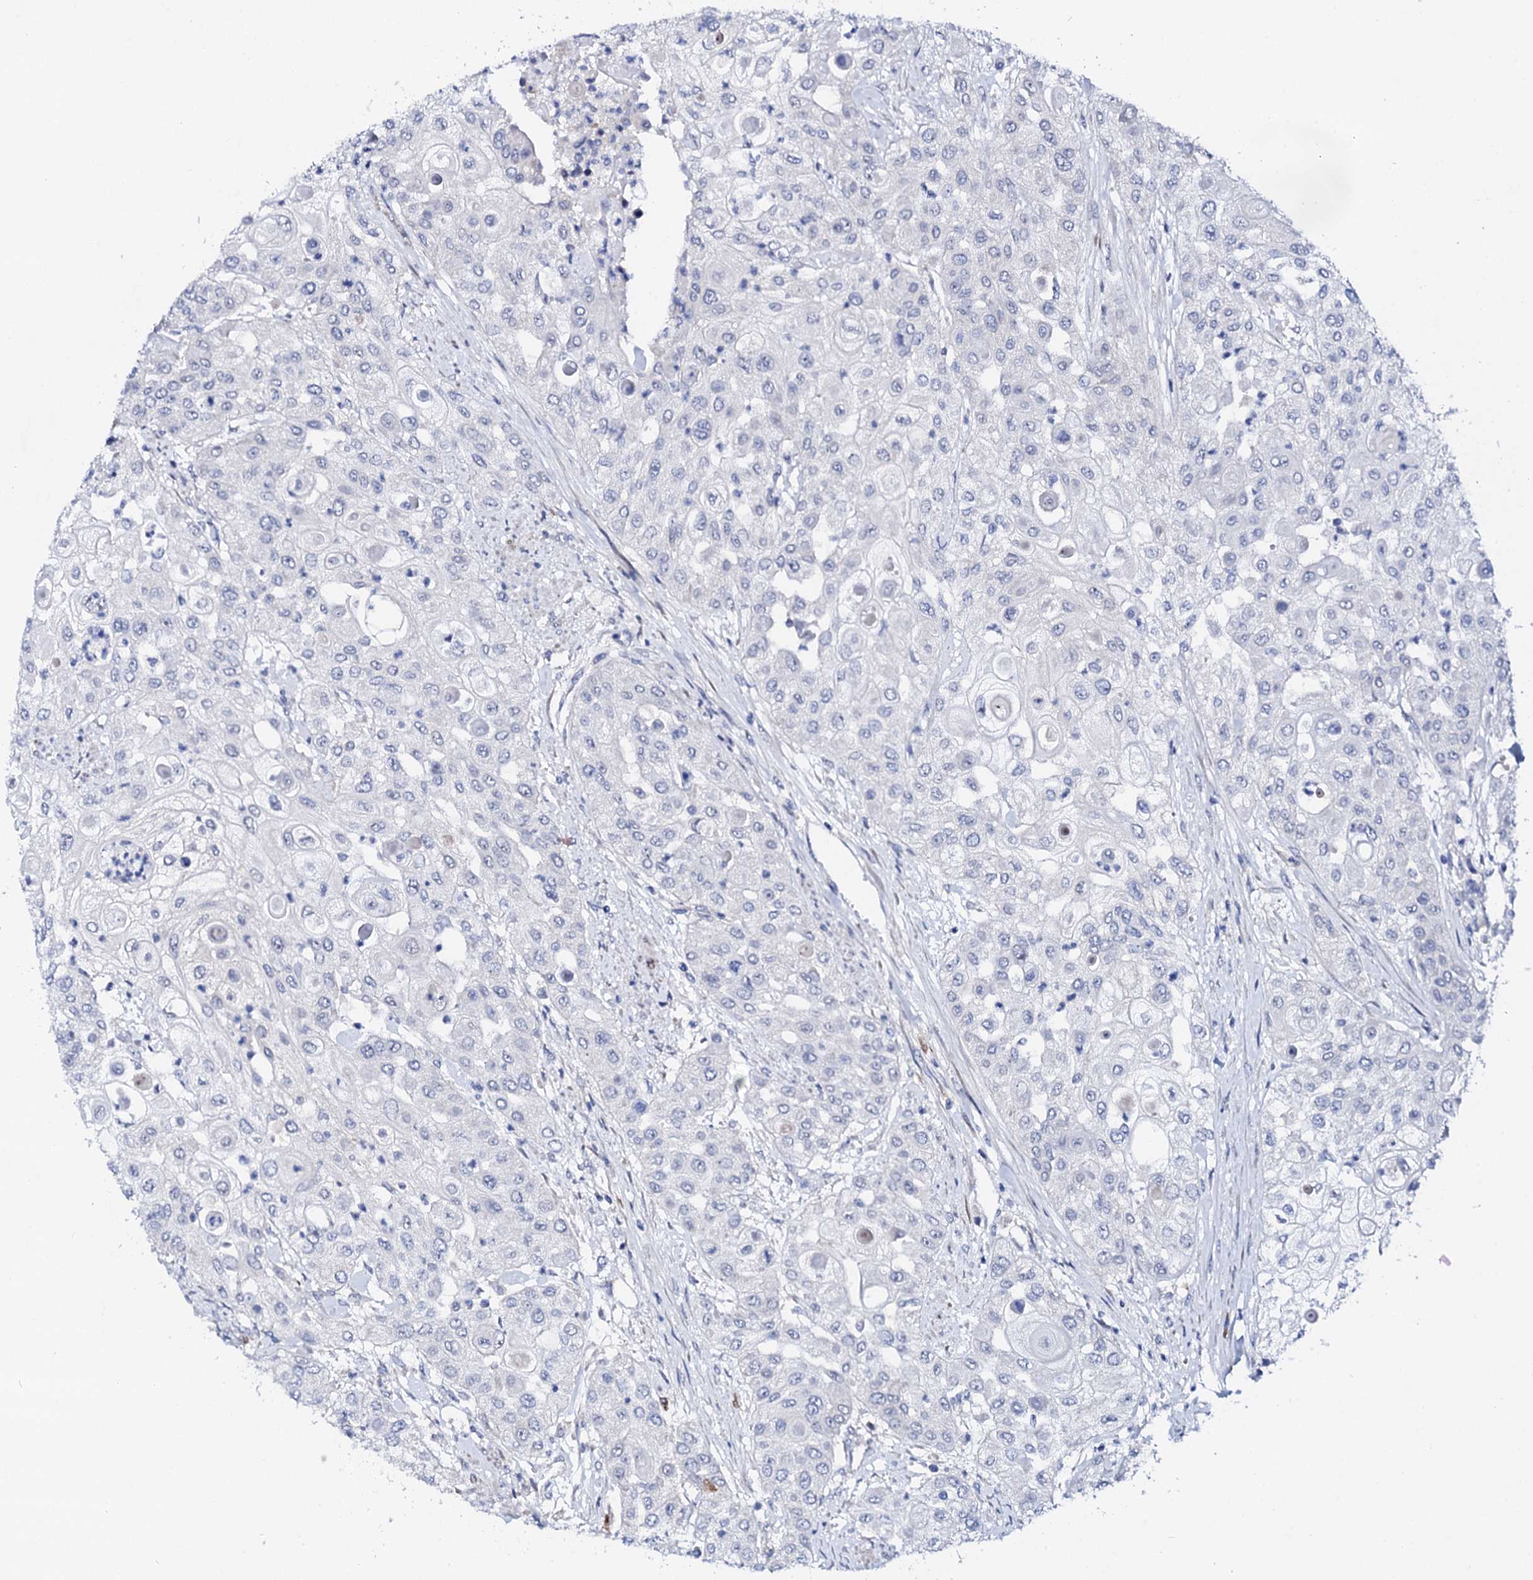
{"staining": {"intensity": "negative", "quantity": "none", "location": "none"}, "tissue": "urothelial cancer", "cell_type": "Tumor cells", "image_type": "cancer", "snomed": [{"axis": "morphology", "description": "Urothelial carcinoma, High grade"}, {"axis": "topography", "description": "Urinary bladder"}], "caption": "Immunohistochemical staining of urothelial cancer displays no significant staining in tumor cells.", "gene": "BTBD16", "patient": {"sex": "female", "age": 79}}